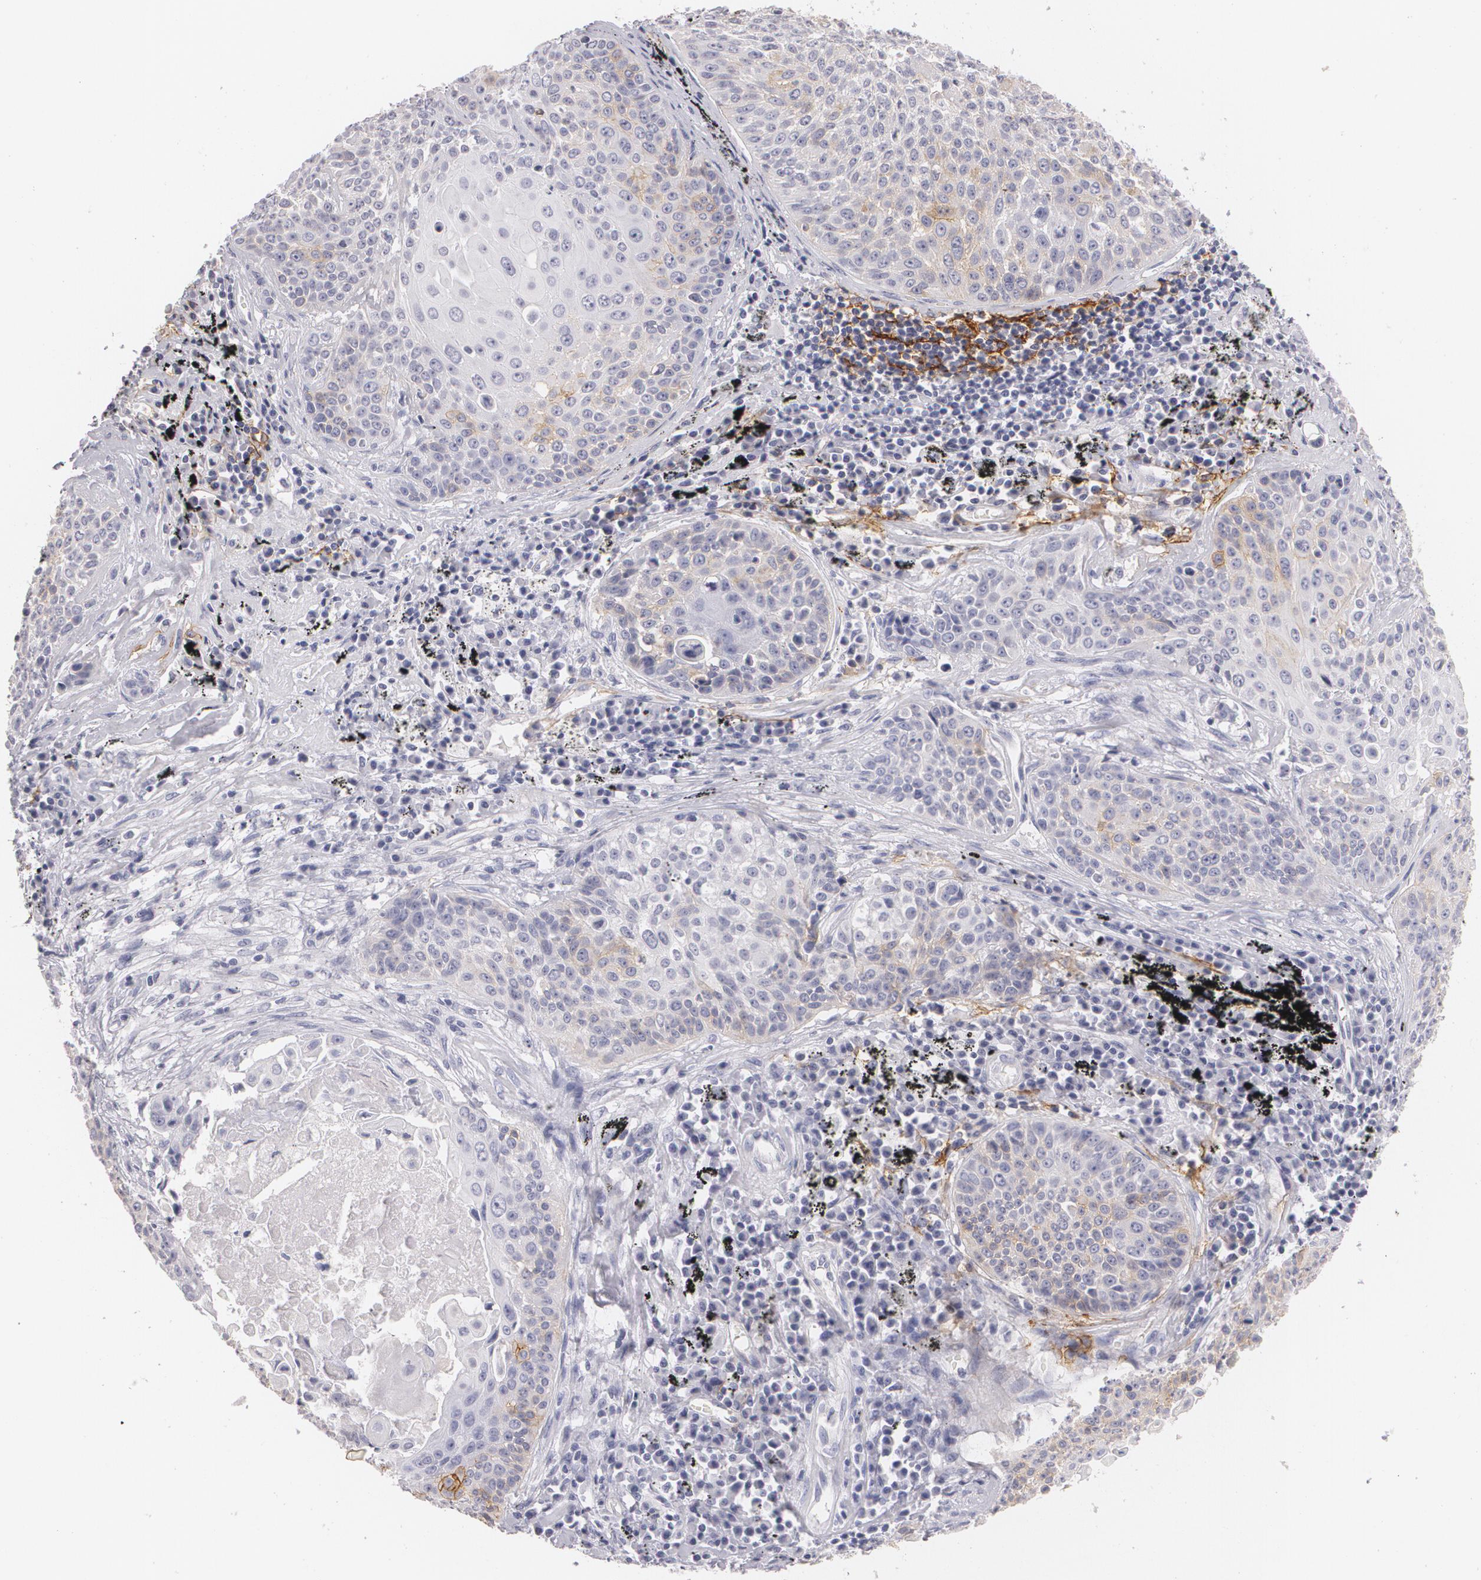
{"staining": {"intensity": "negative", "quantity": "none", "location": "none"}, "tissue": "lung cancer", "cell_type": "Tumor cells", "image_type": "cancer", "snomed": [{"axis": "morphology", "description": "Adenocarcinoma, NOS"}, {"axis": "topography", "description": "Lung"}], "caption": "Image shows no protein staining in tumor cells of lung adenocarcinoma tissue.", "gene": "NGFR", "patient": {"sex": "male", "age": 60}}